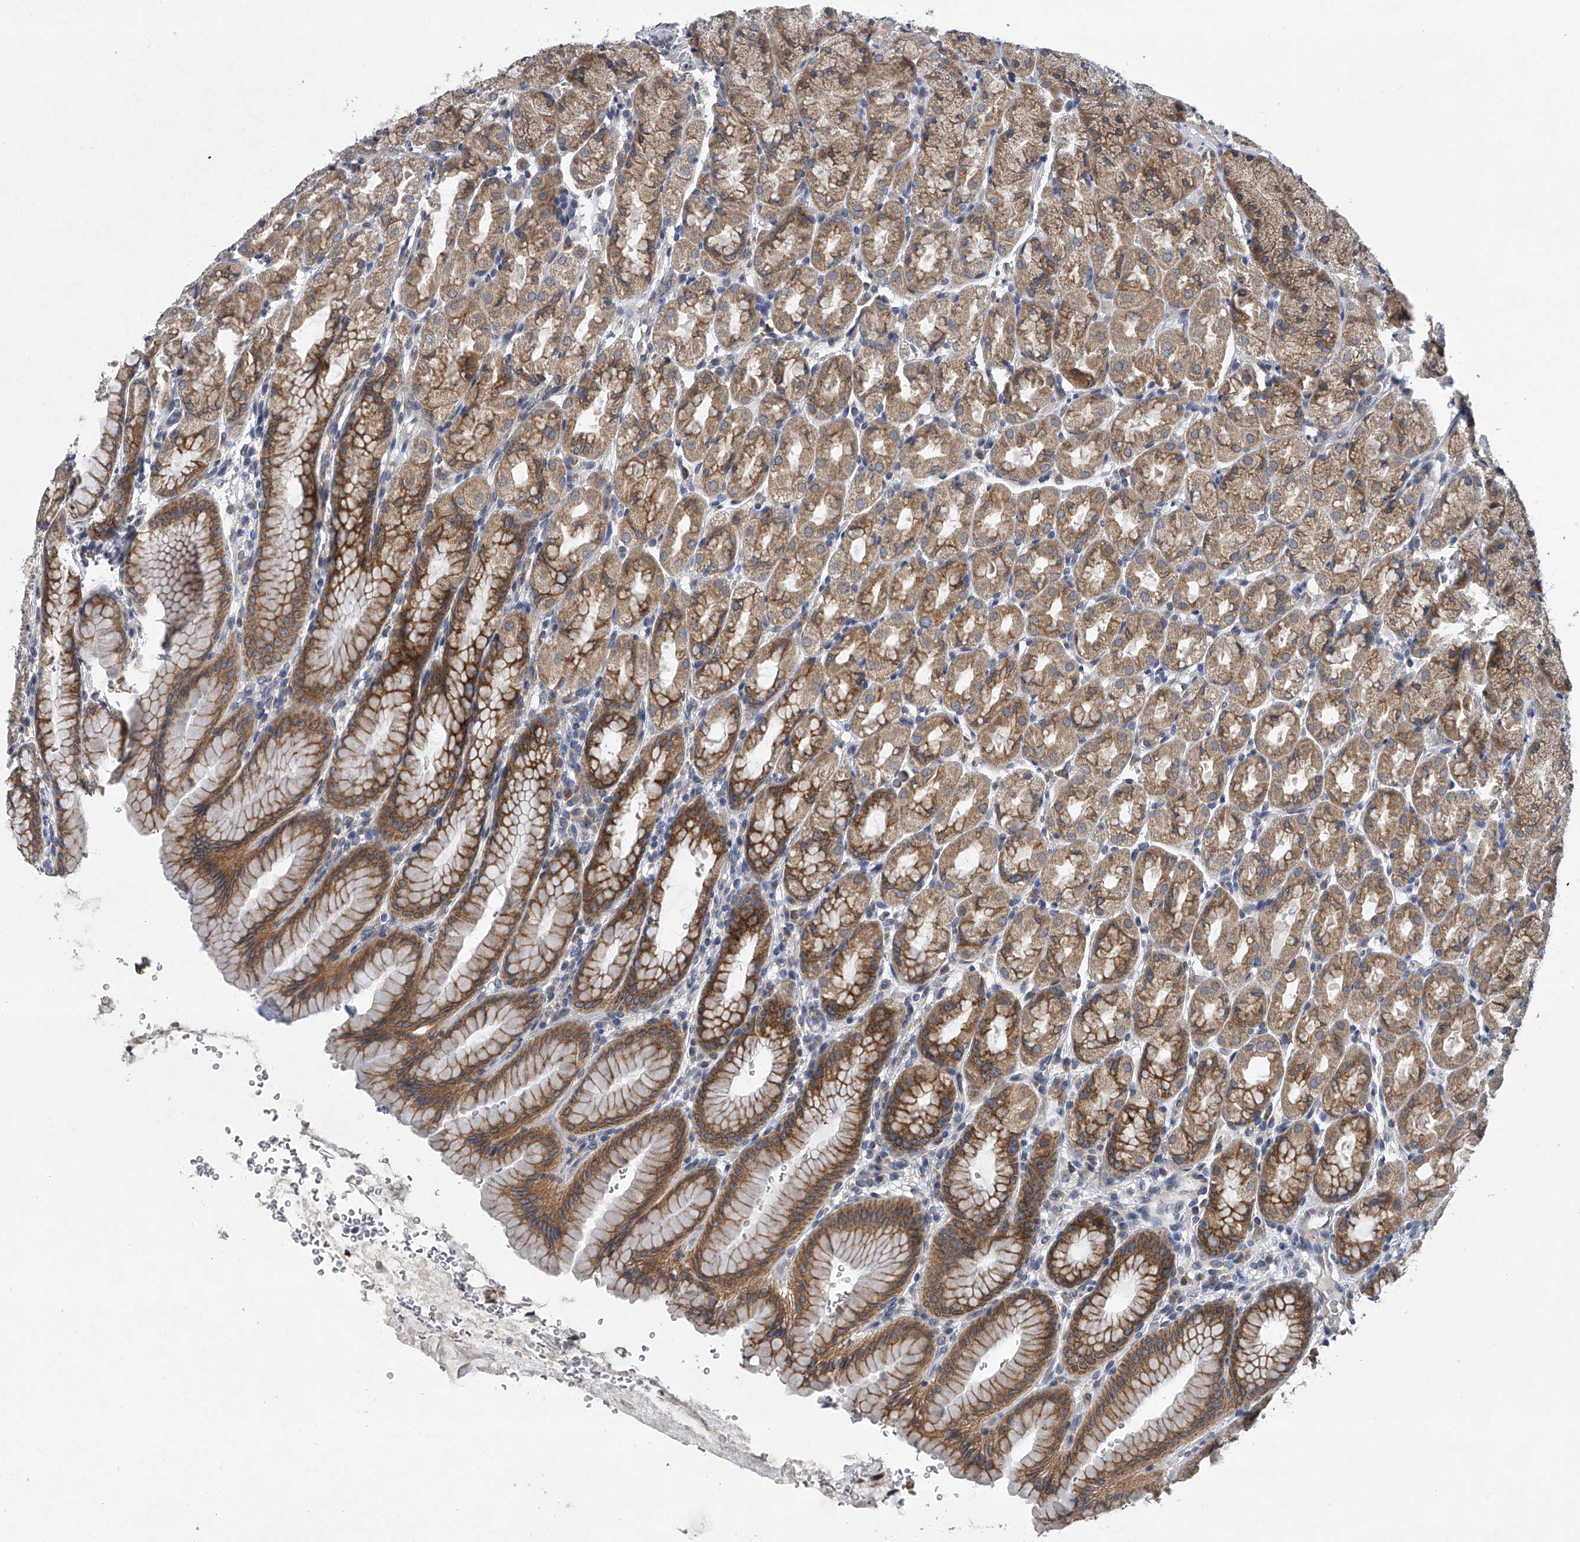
{"staining": {"intensity": "moderate", "quantity": ">75%", "location": "cytoplasmic/membranous"}, "tissue": "stomach", "cell_type": "Glandular cells", "image_type": "normal", "snomed": [{"axis": "morphology", "description": "Normal tissue, NOS"}, {"axis": "topography", "description": "Stomach"}], "caption": "Immunohistochemical staining of unremarkable human stomach reveals >75% levels of moderate cytoplasmic/membranous protein staining in about >75% of glandular cells. (Brightfield microscopy of DAB IHC at high magnification).", "gene": "RNF5", "patient": {"sex": "male", "age": 42}}